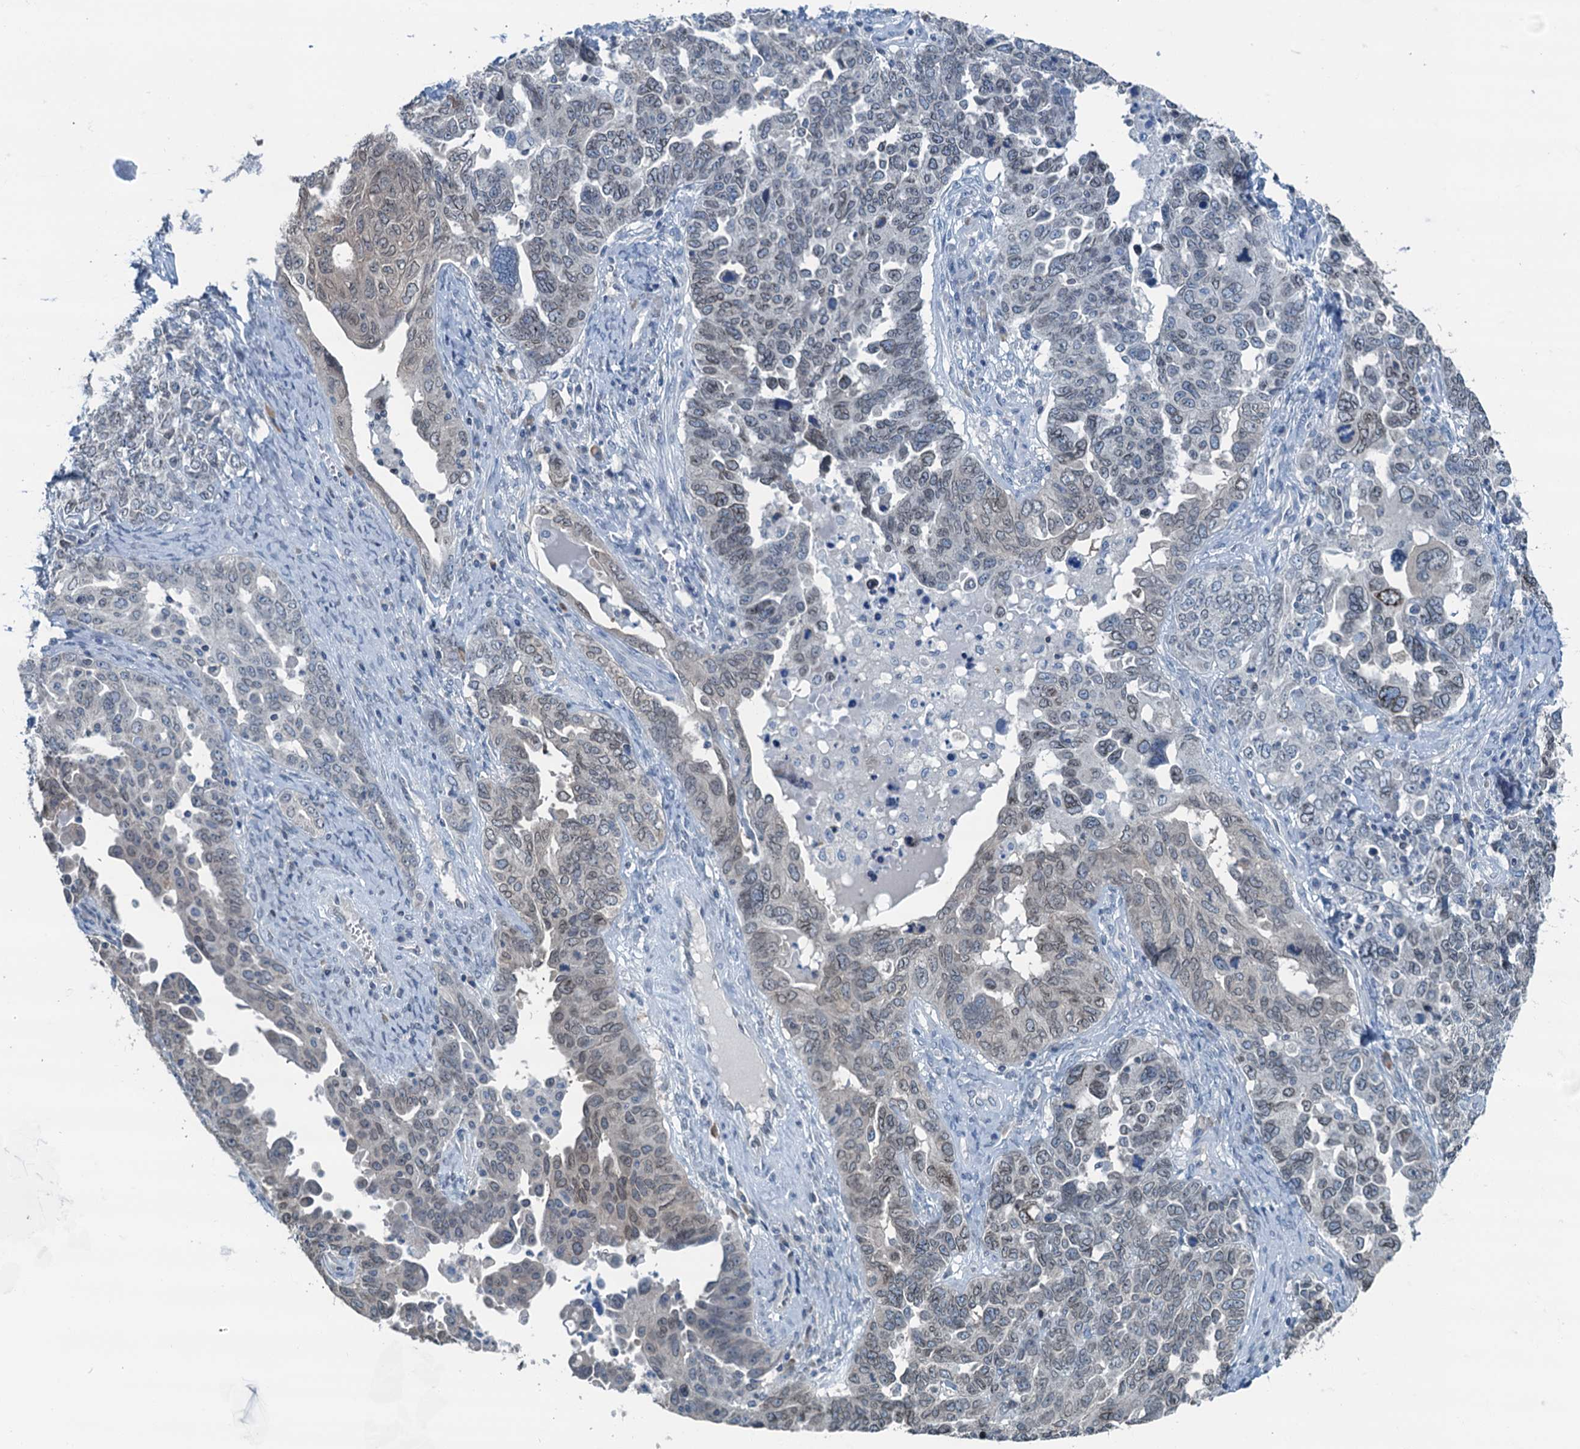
{"staining": {"intensity": "weak", "quantity": "25%-75%", "location": "nuclear"}, "tissue": "ovarian cancer", "cell_type": "Tumor cells", "image_type": "cancer", "snomed": [{"axis": "morphology", "description": "Carcinoma, endometroid"}, {"axis": "topography", "description": "Ovary"}], "caption": "Weak nuclear protein staining is identified in approximately 25%-75% of tumor cells in endometroid carcinoma (ovarian).", "gene": "C11orf54", "patient": {"sex": "female", "age": 62}}